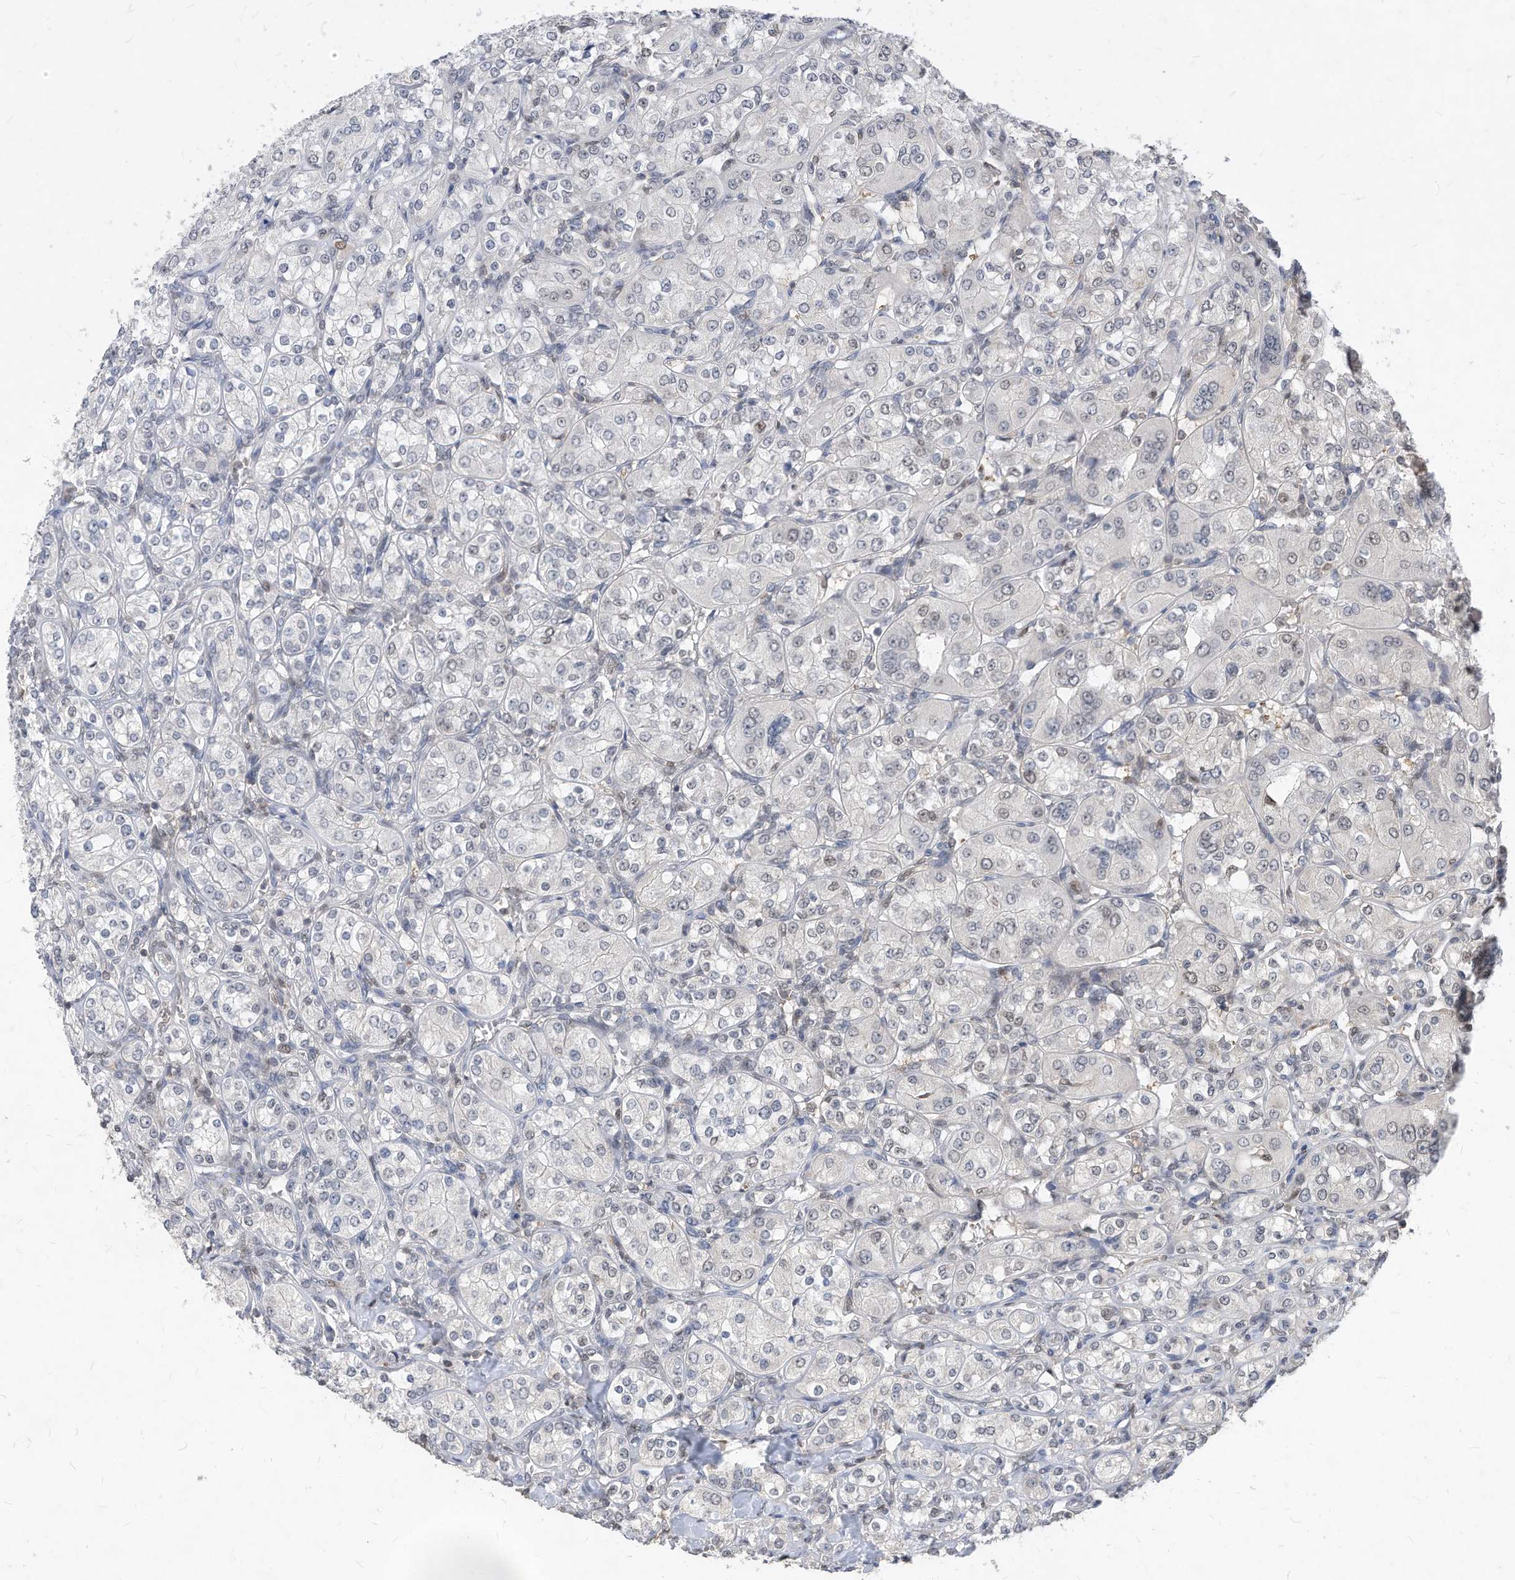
{"staining": {"intensity": "negative", "quantity": "none", "location": "none"}, "tissue": "renal cancer", "cell_type": "Tumor cells", "image_type": "cancer", "snomed": [{"axis": "morphology", "description": "Adenocarcinoma, NOS"}, {"axis": "topography", "description": "Kidney"}], "caption": "Renal adenocarcinoma was stained to show a protein in brown. There is no significant positivity in tumor cells.", "gene": "KPNB1", "patient": {"sex": "male", "age": 77}}